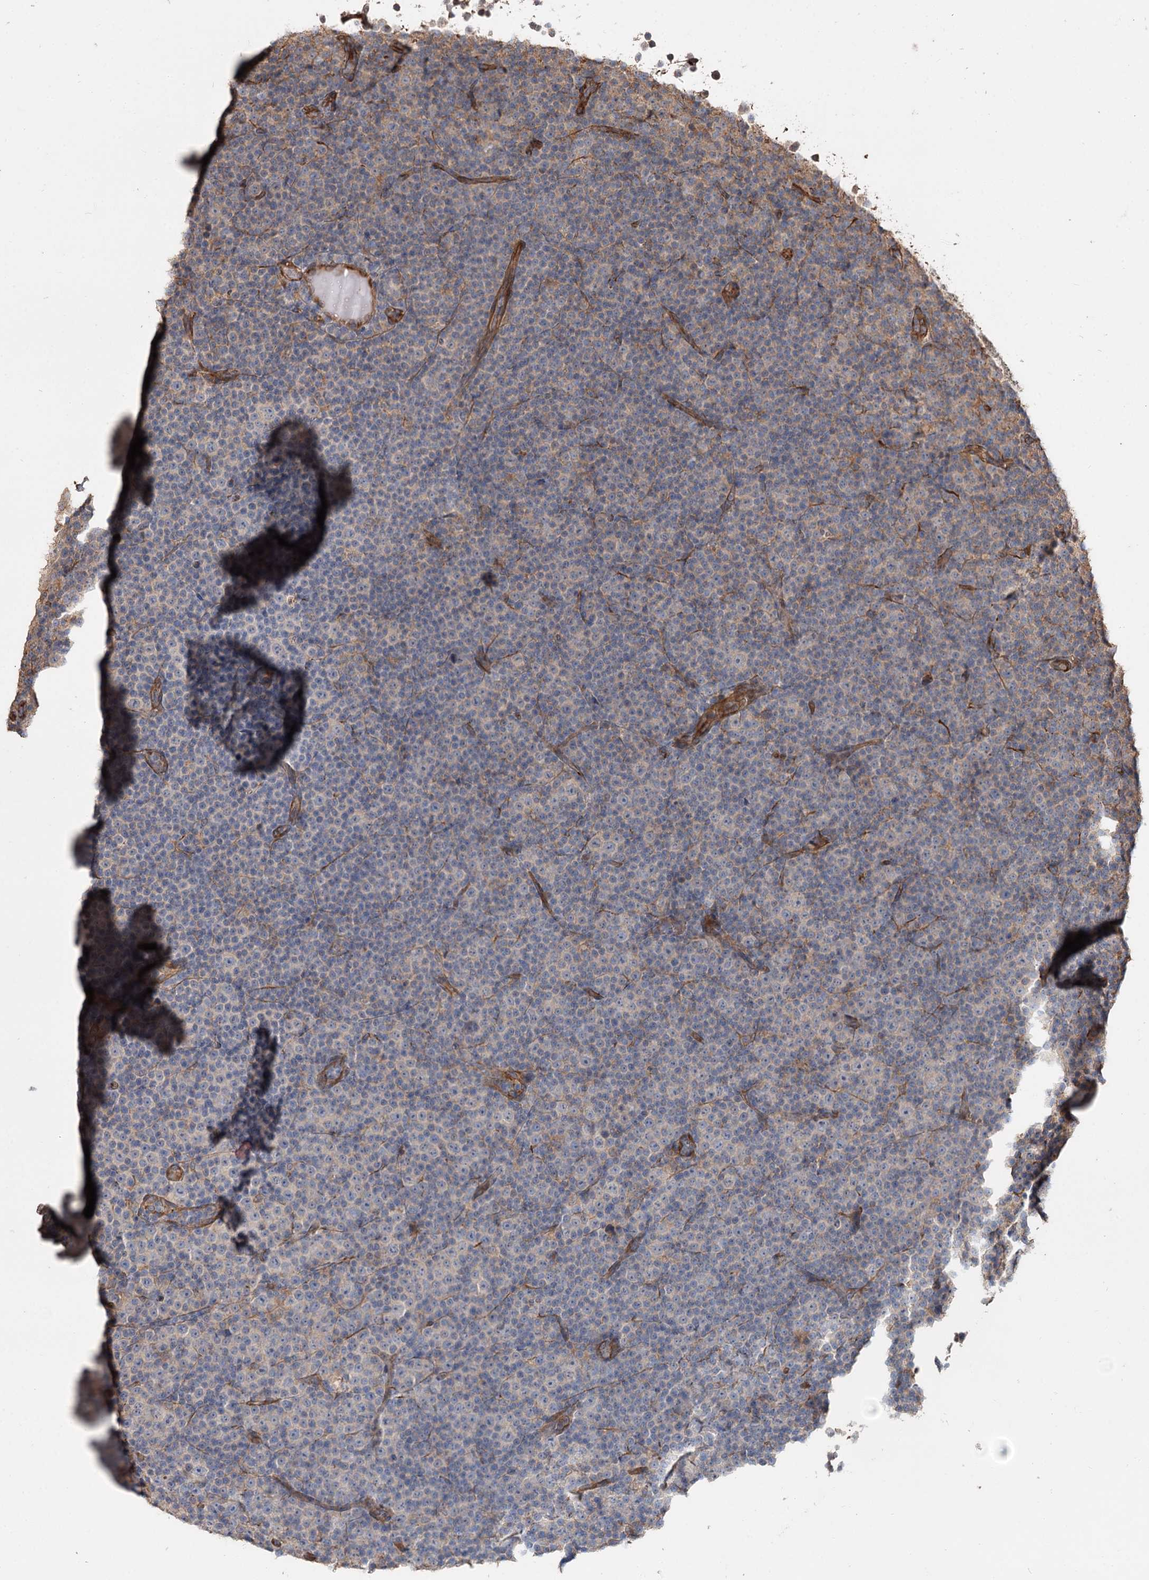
{"staining": {"intensity": "negative", "quantity": "none", "location": "none"}, "tissue": "lymphoma", "cell_type": "Tumor cells", "image_type": "cancer", "snomed": [{"axis": "morphology", "description": "Malignant lymphoma, non-Hodgkin's type, Low grade"}, {"axis": "topography", "description": "Lymph node"}], "caption": "An IHC image of malignant lymphoma, non-Hodgkin's type (low-grade) is shown. There is no staining in tumor cells of malignant lymphoma, non-Hodgkin's type (low-grade).", "gene": "SPART", "patient": {"sex": "female", "age": 67}}